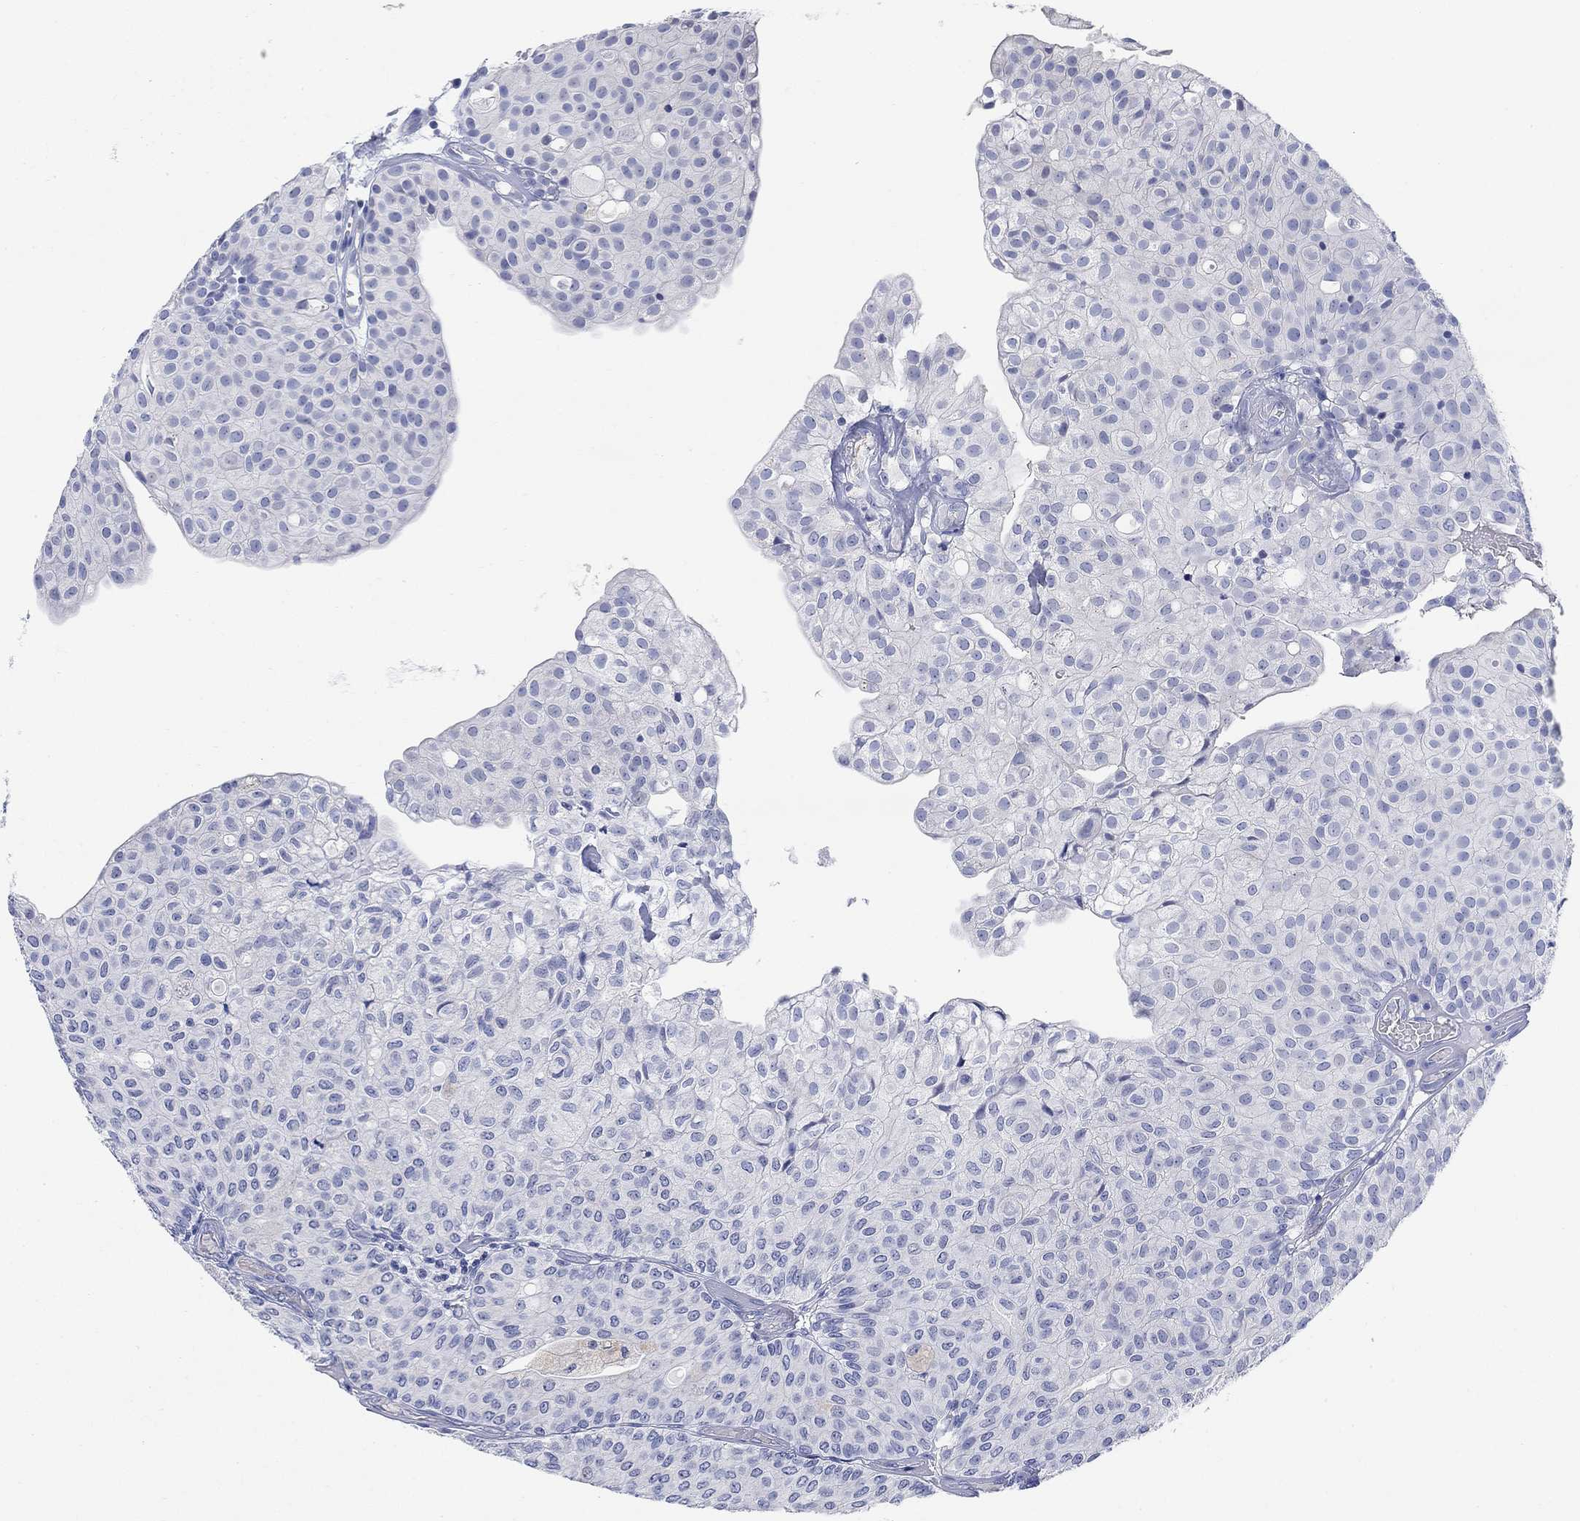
{"staining": {"intensity": "negative", "quantity": "none", "location": "none"}, "tissue": "urothelial cancer", "cell_type": "Tumor cells", "image_type": "cancer", "snomed": [{"axis": "morphology", "description": "Urothelial carcinoma, Low grade"}, {"axis": "topography", "description": "Urinary bladder"}], "caption": "Micrograph shows no significant protein staining in tumor cells of low-grade urothelial carcinoma. The staining is performed using DAB brown chromogen with nuclei counter-stained in using hematoxylin.", "gene": "TMEM255A", "patient": {"sex": "male", "age": 89}}